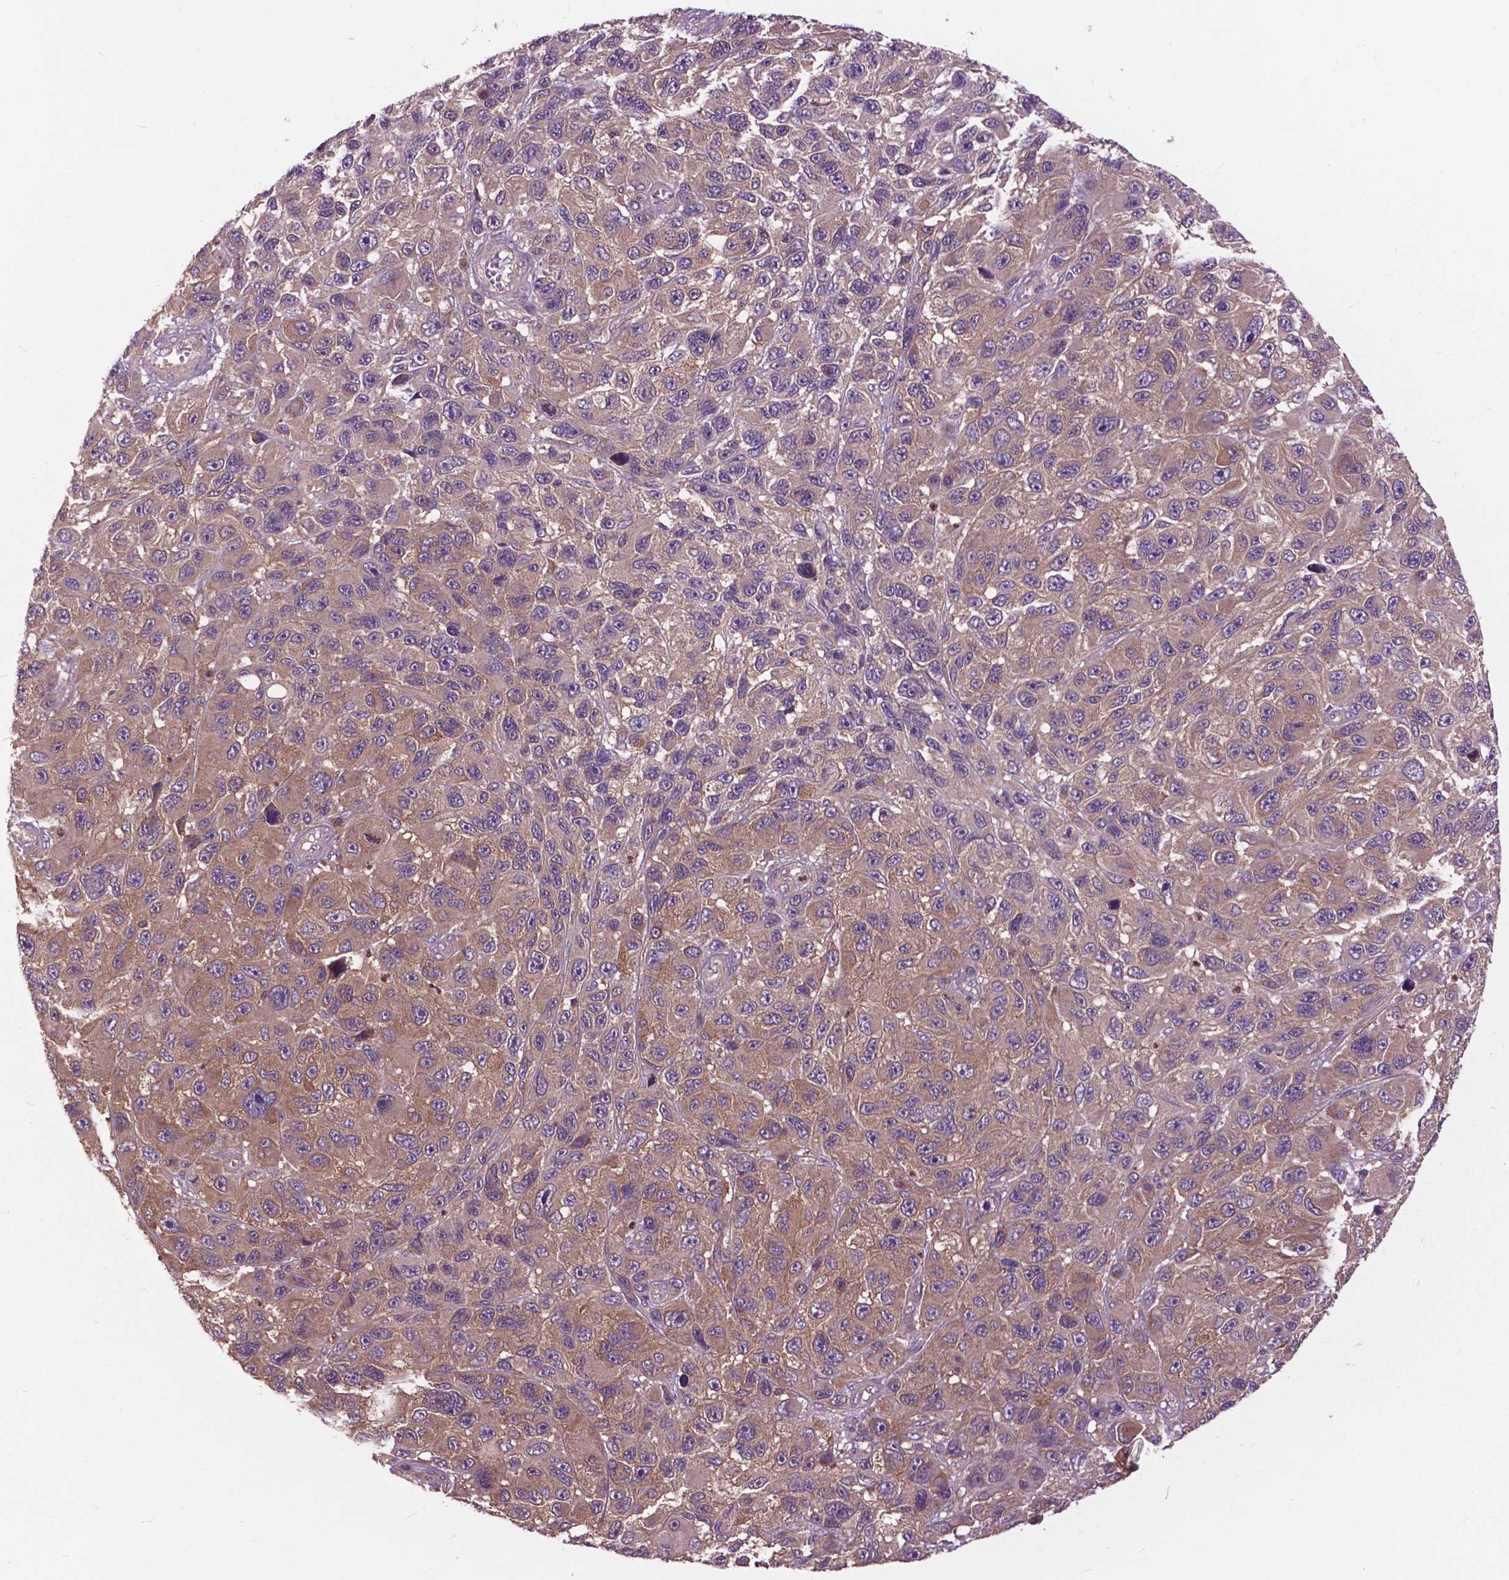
{"staining": {"intensity": "moderate", "quantity": ">75%", "location": "cytoplasmic/membranous"}, "tissue": "melanoma", "cell_type": "Tumor cells", "image_type": "cancer", "snomed": [{"axis": "morphology", "description": "Malignant melanoma, NOS"}, {"axis": "topography", "description": "Skin"}], "caption": "A histopathology image of human melanoma stained for a protein displays moderate cytoplasmic/membranous brown staining in tumor cells.", "gene": "ARAF", "patient": {"sex": "male", "age": 53}}